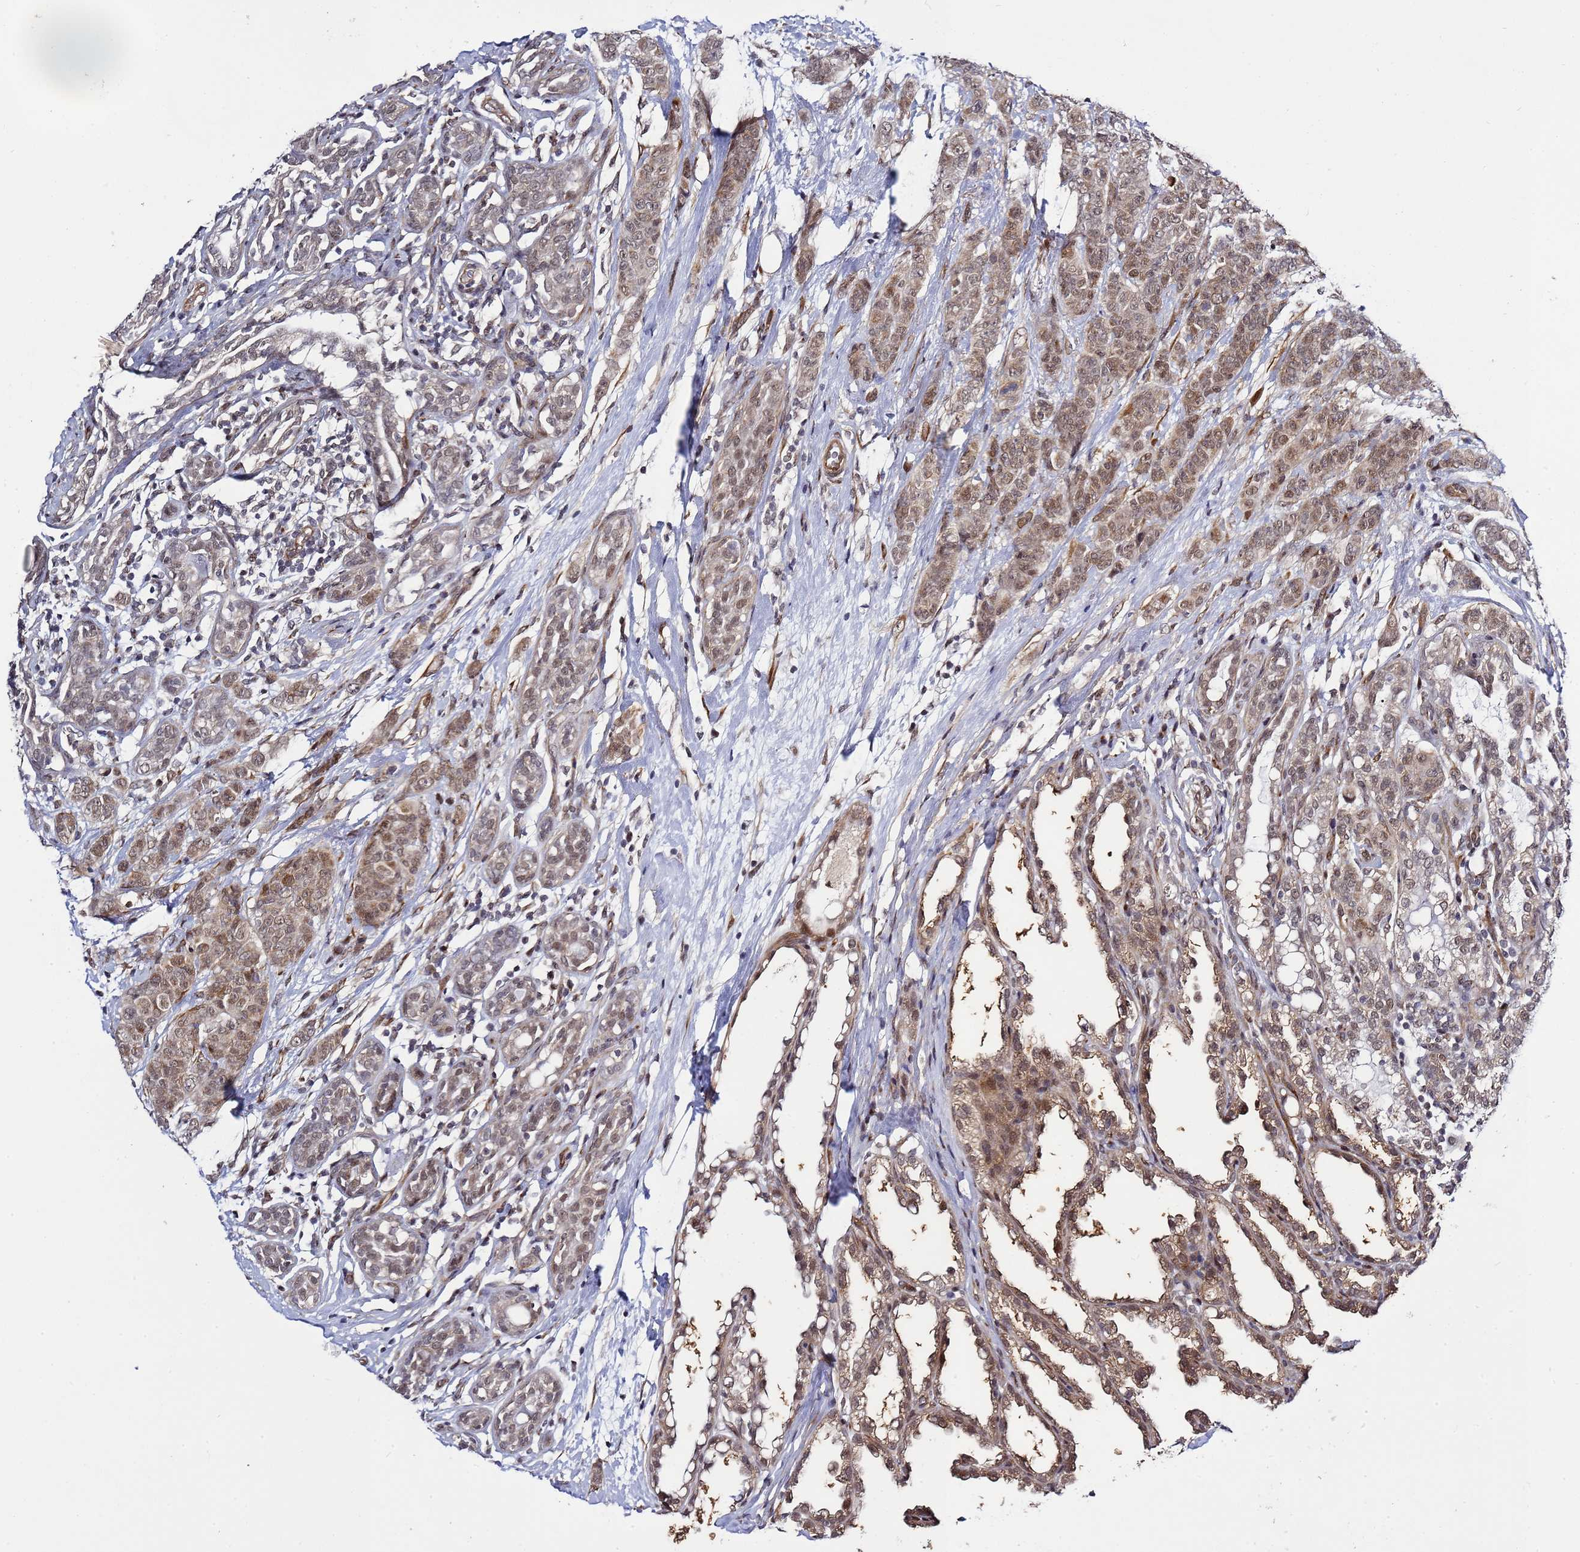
{"staining": {"intensity": "moderate", "quantity": ">75%", "location": "cytoplasmic/membranous,nuclear"}, "tissue": "breast cancer", "cell_type": "Tumor cells", "image_type": "cancer", "snomed": [{"axis": "morphology", "description": "Duct carcinoma"}, {"axis": "topography", "description": "Breast"}], "caption": "This is a photomicrograph of immunohistochemistry staining of breast cancer, which shows moderate staining in the cytoplasmic/membranous and nuclear of tumor cells.", "gene": "POLR2D", "patient": {"sex": "female", "age": 40}}